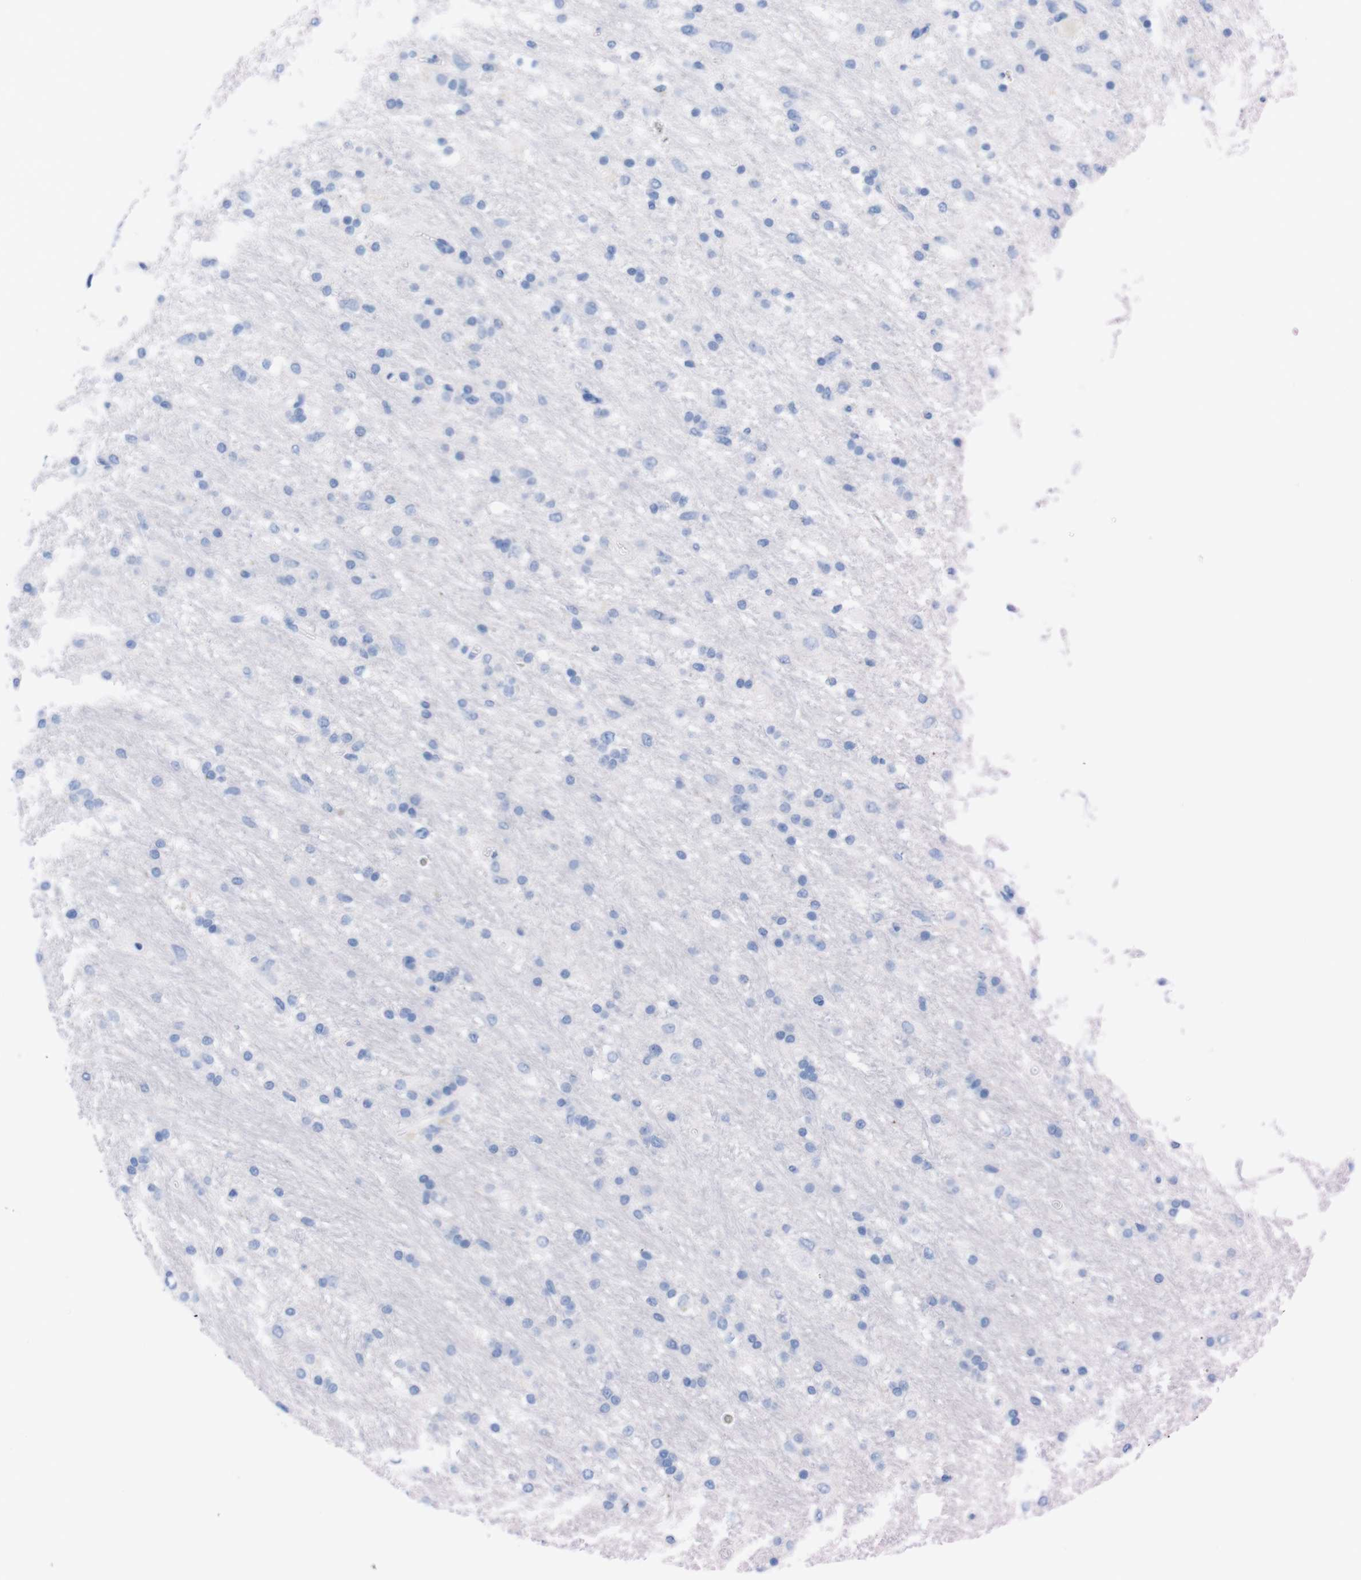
{"staining": {"intensity": "negative", "quantity": "none", "location": "none"}, "tissue": "glioma", "cell_type": "Tumor cells", "image_type": "cancer", "snomed": [{"axis": "morphology", "description": "Glioma, malignant, Low grade"}, {"axis": "topography", "description": "Brain"}], "caption": "Immunohistochemistry (IHC) of malignant glioma (low-grade) shows no staining in tumor cells. (DAB immunohistochemistry with hematoxylin counter stain).", "gene": "TMEM243", "patient": {"sex": "male", "age": 77}}